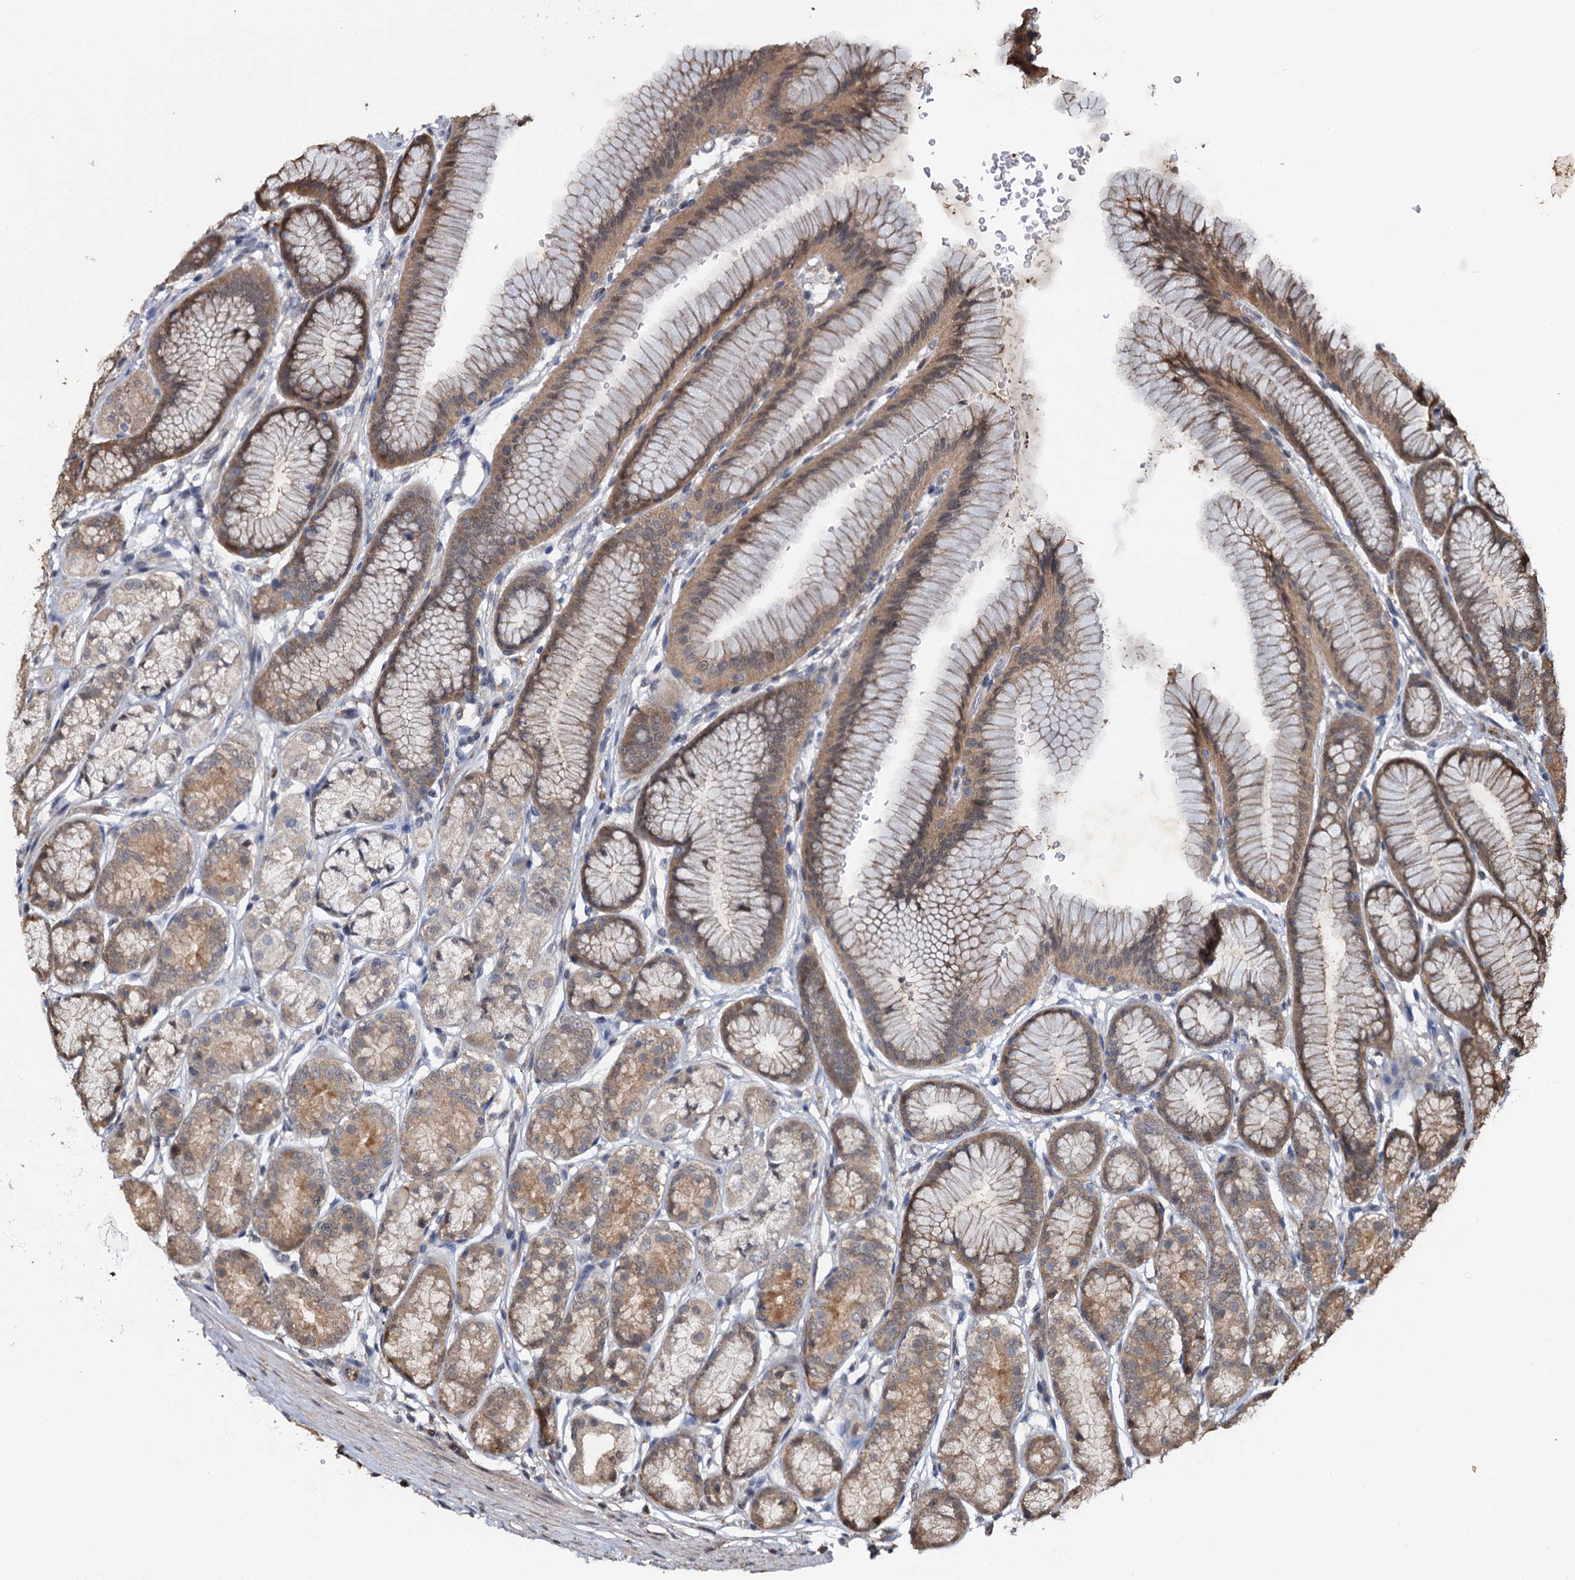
{"staining": {"intensity": "moderate", "quantity": ">75%", "location": "cytoplasmic/membranous"}, "tissue": "stomach", "cell_type": "Glandular cells", "image_type": "normal", "snomed": [{"axis": "morphology", "description": "Normal tissue, NOS"}, {"axis": "morphology", "description": "Adenocarcinoma, NOS"}, {"axis": "morphology", "description": "Adenocarcinoma, High grade"}, {"axis": "topography", "description": "Stomach, upper"}, {"axis": "topography", "description": "Stomach"}], "caption": "Immunohistochemistry micrograph of benign stomach: stomach stained using IHC exhibits medium levels of moderate protein expression localized specifically in the cytoplasmic/membranous of glandular cells, appearing as a cytoplasmic/membranous brown color.", "gene": "SLC46A3", "patient": {"sex": "female", "age": 65}}